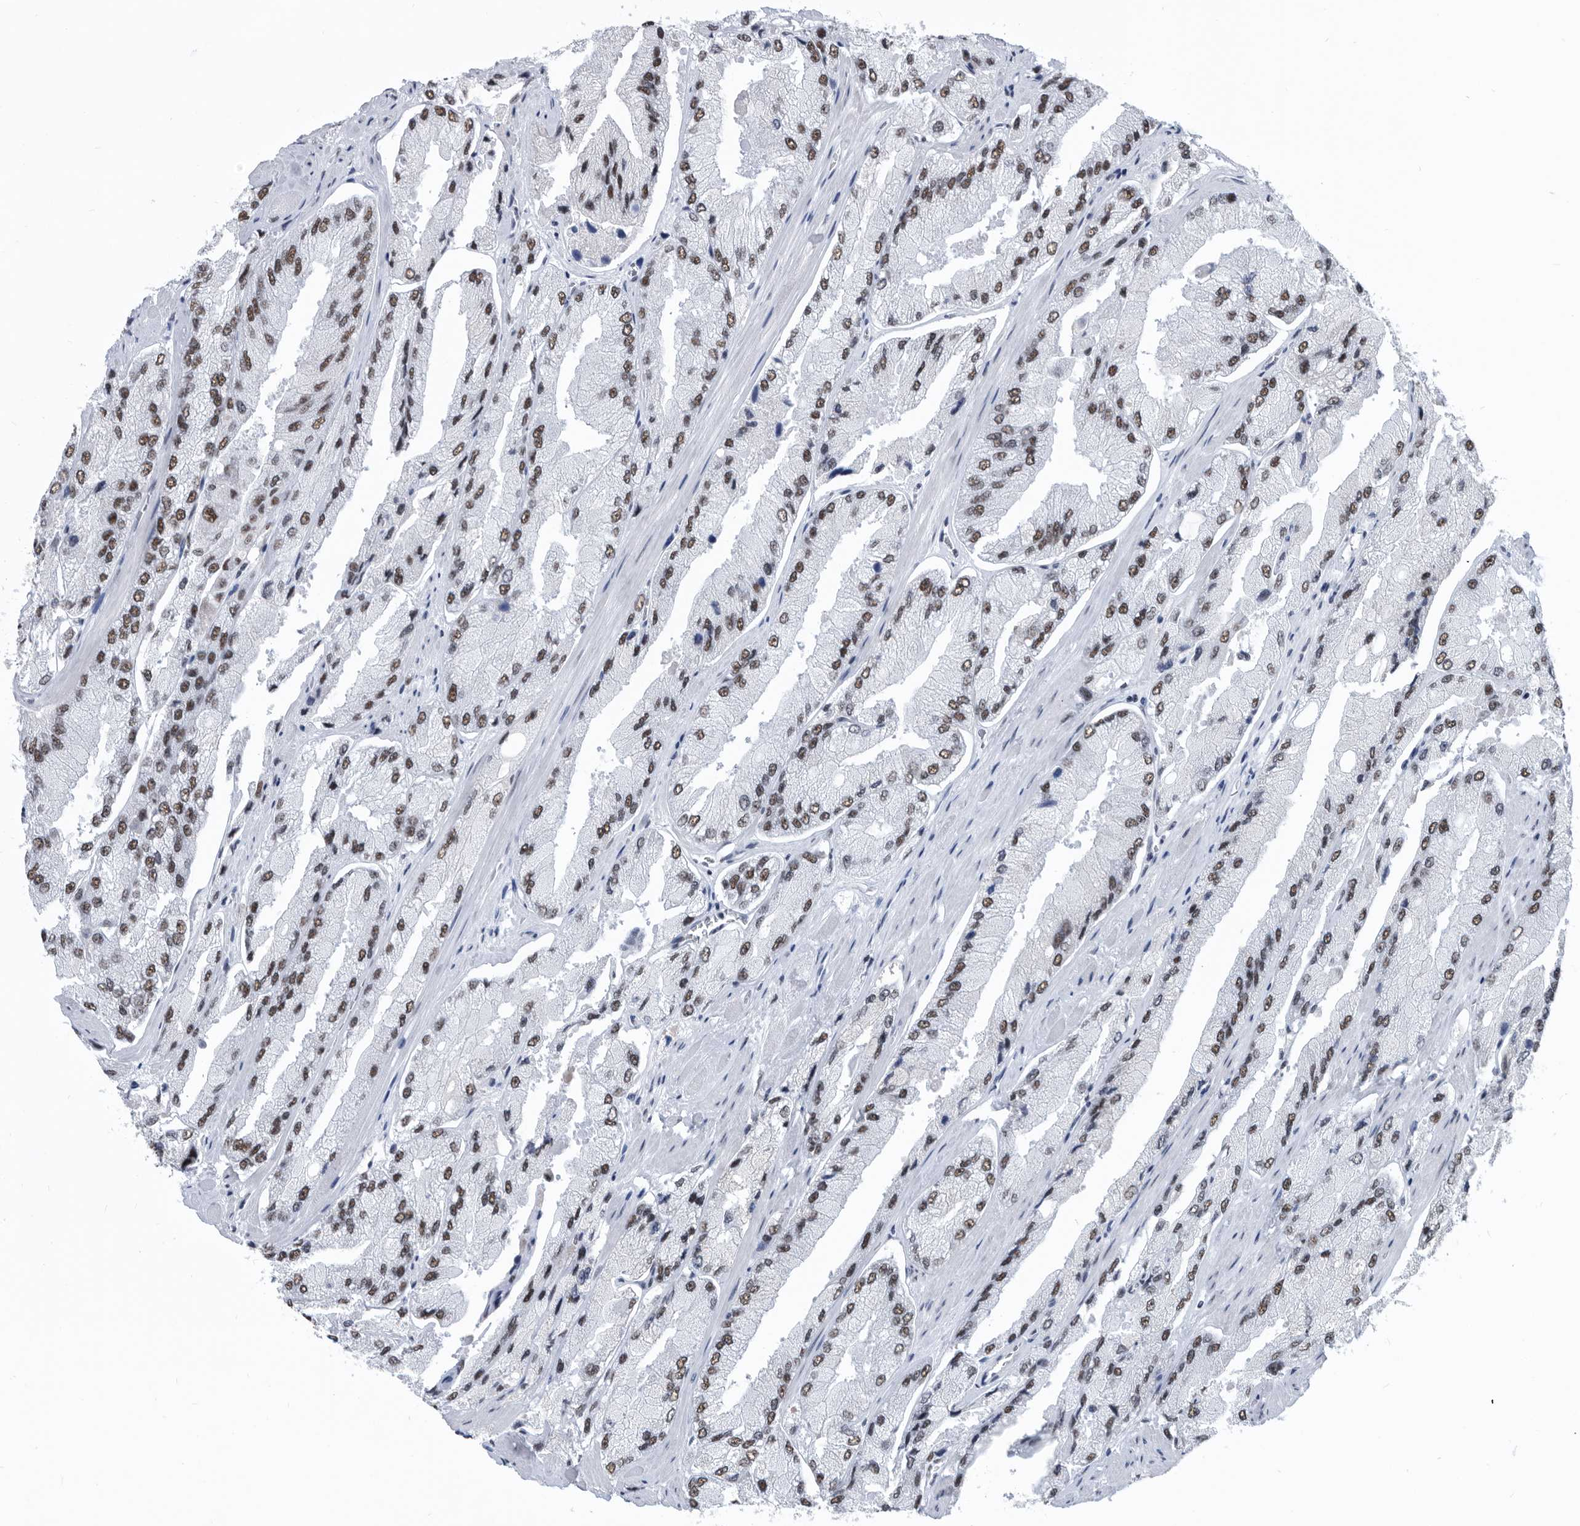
{"staining": {"intensity": "moderate", "quantity": ">75%", "location": "nuclear"}, "tissue": "prostate cancer", "cell_type": "Tumor cells", "image_type": "cancer", "snomed": [{"axis": "morphology", "description": "Adenocarcinoma, High grade"}, {"axis": "topography", "description": "Prostate"}], "caption": "Tumor cells show medium levels of moderate nuclear expression in about >75% of cells in human adenocarcinoma (high-grade) (prostate).", "gene": "SF3A1", "patient": {"sex": "male", "age": 58}}